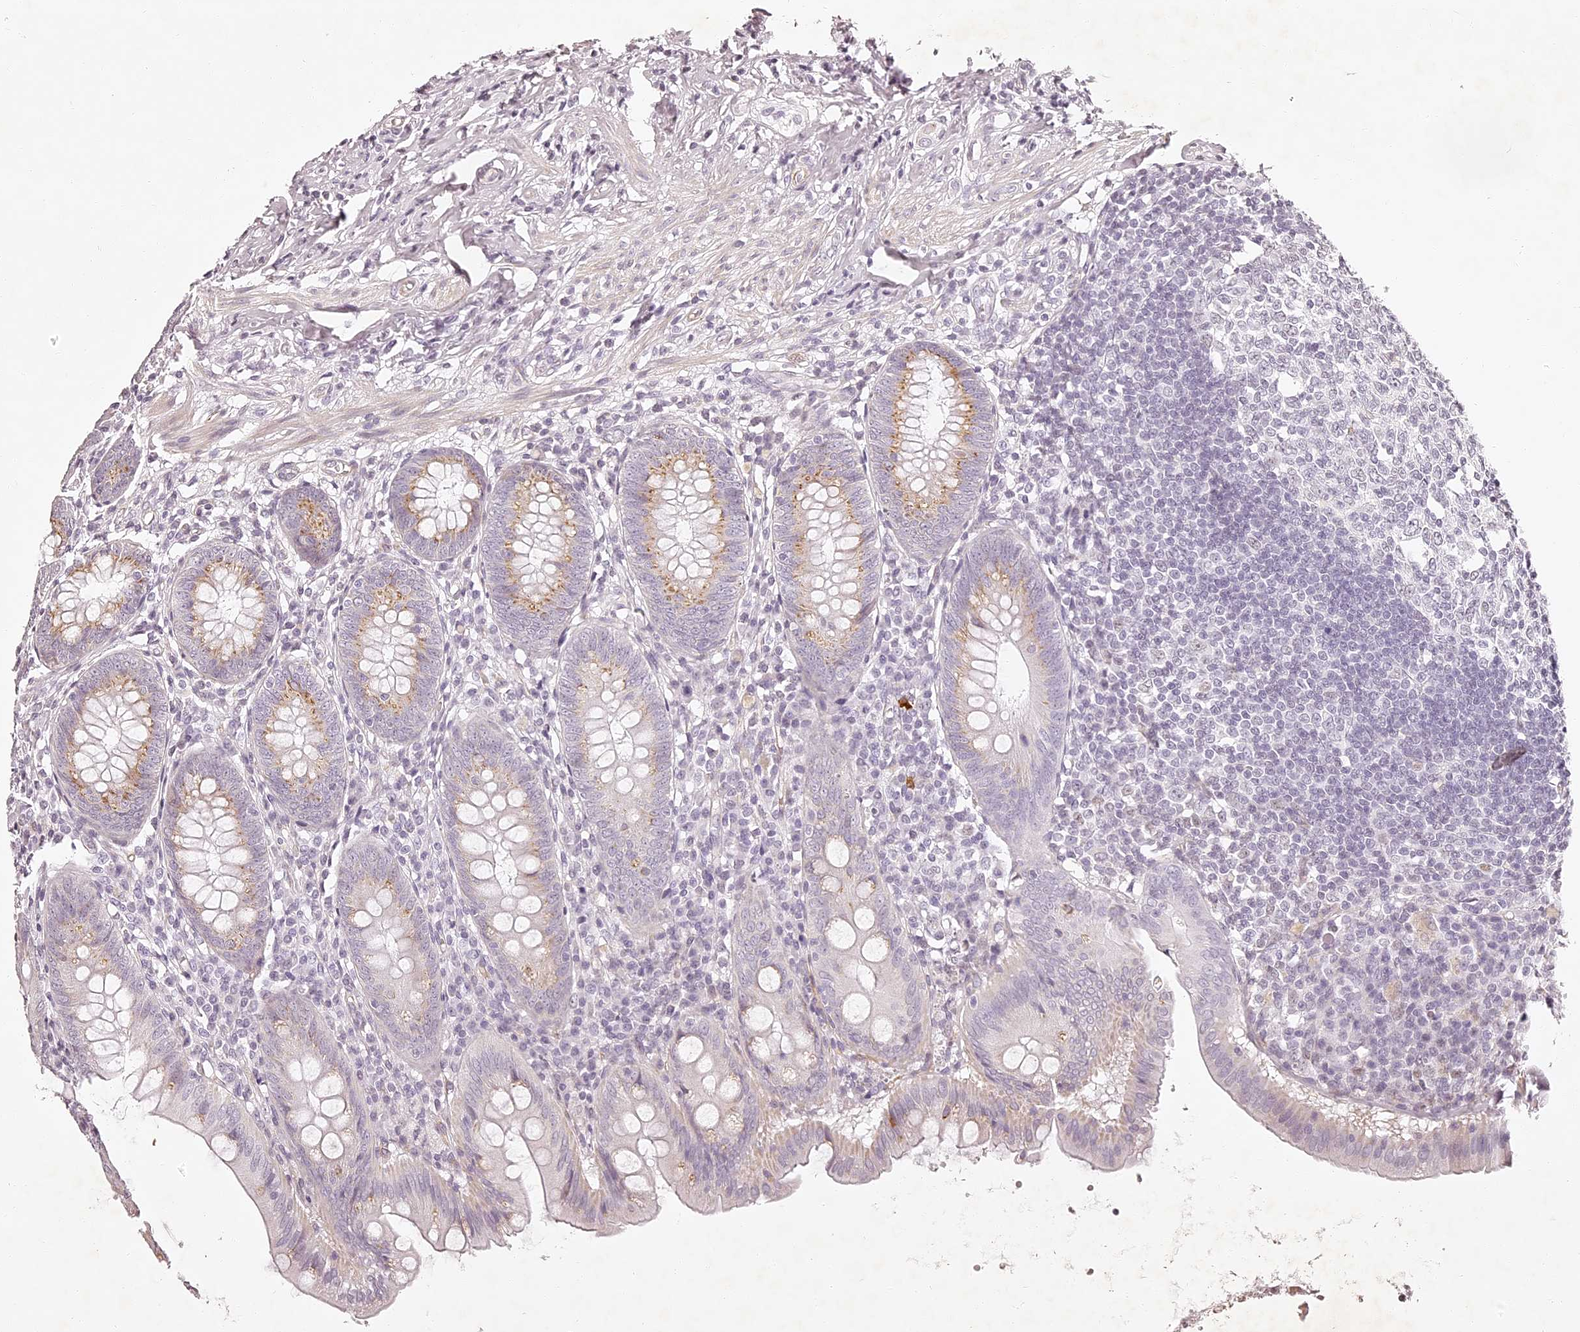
{"staining": {"intensity": "moderate", "quantity": "25%-75%", "location": "cytoplasmic/membranous"}, "tissue": "appendix", "cell_type": "Glandular cells", "image_type": "normal", "snomed": [{"axis": "morphology", "description": "Normal tissue, NOS"}, {"axis": "topography", "description": "Appendix"}], "caption": "The histopathology image exhibits immunohistochemical staining of unremarkable appendix. There is moderate cytoplasmic/membranous positivity is present in about 25%-75% of glandular cells.", "gene": "ELAPOR1", "patient": {"sex": "female", "age": 54}}